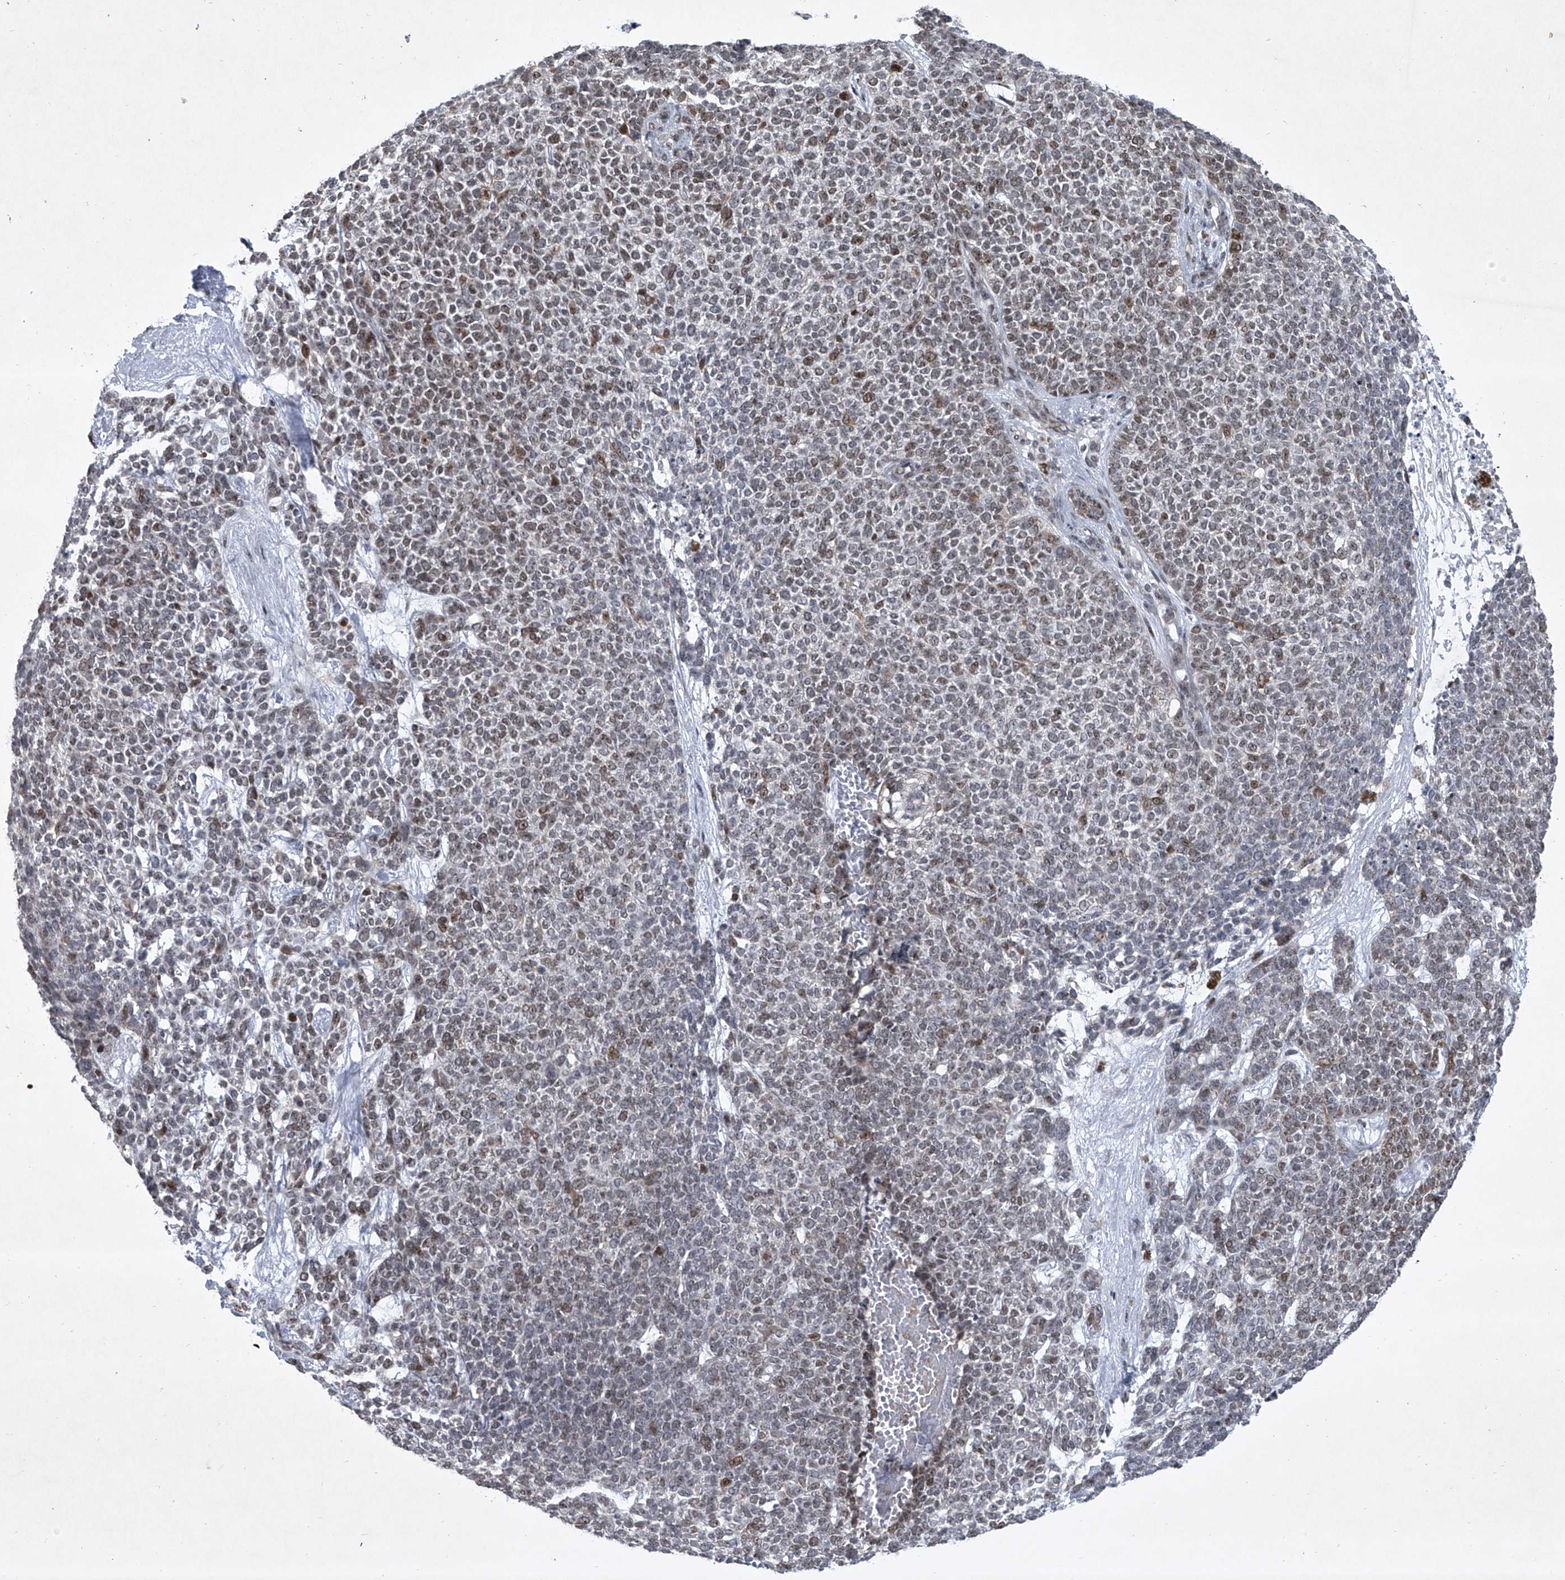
{"staining": {"intensity": "weak", "quantity": "25%-75%", "location": "nuclear"}, "tissue": "skin cancer", "cell_type": "Tumor cells", "image_type": "cancer", "snomed": [{"axis": "morphology", "description": "Basal cell carcinoma"}, {"axis": "topography", "description": "Skin"}], "caption": "A high-resolution image shows immunohistochemistry (IHC) staining of basal cell carcinoma (skin), which shows weak nuclear positivity in about 25%-75% of tumor cells. Nuclei are stained in blue.", "gene": "MLLT1", "patient": {"sex": "female", "age": 84}}